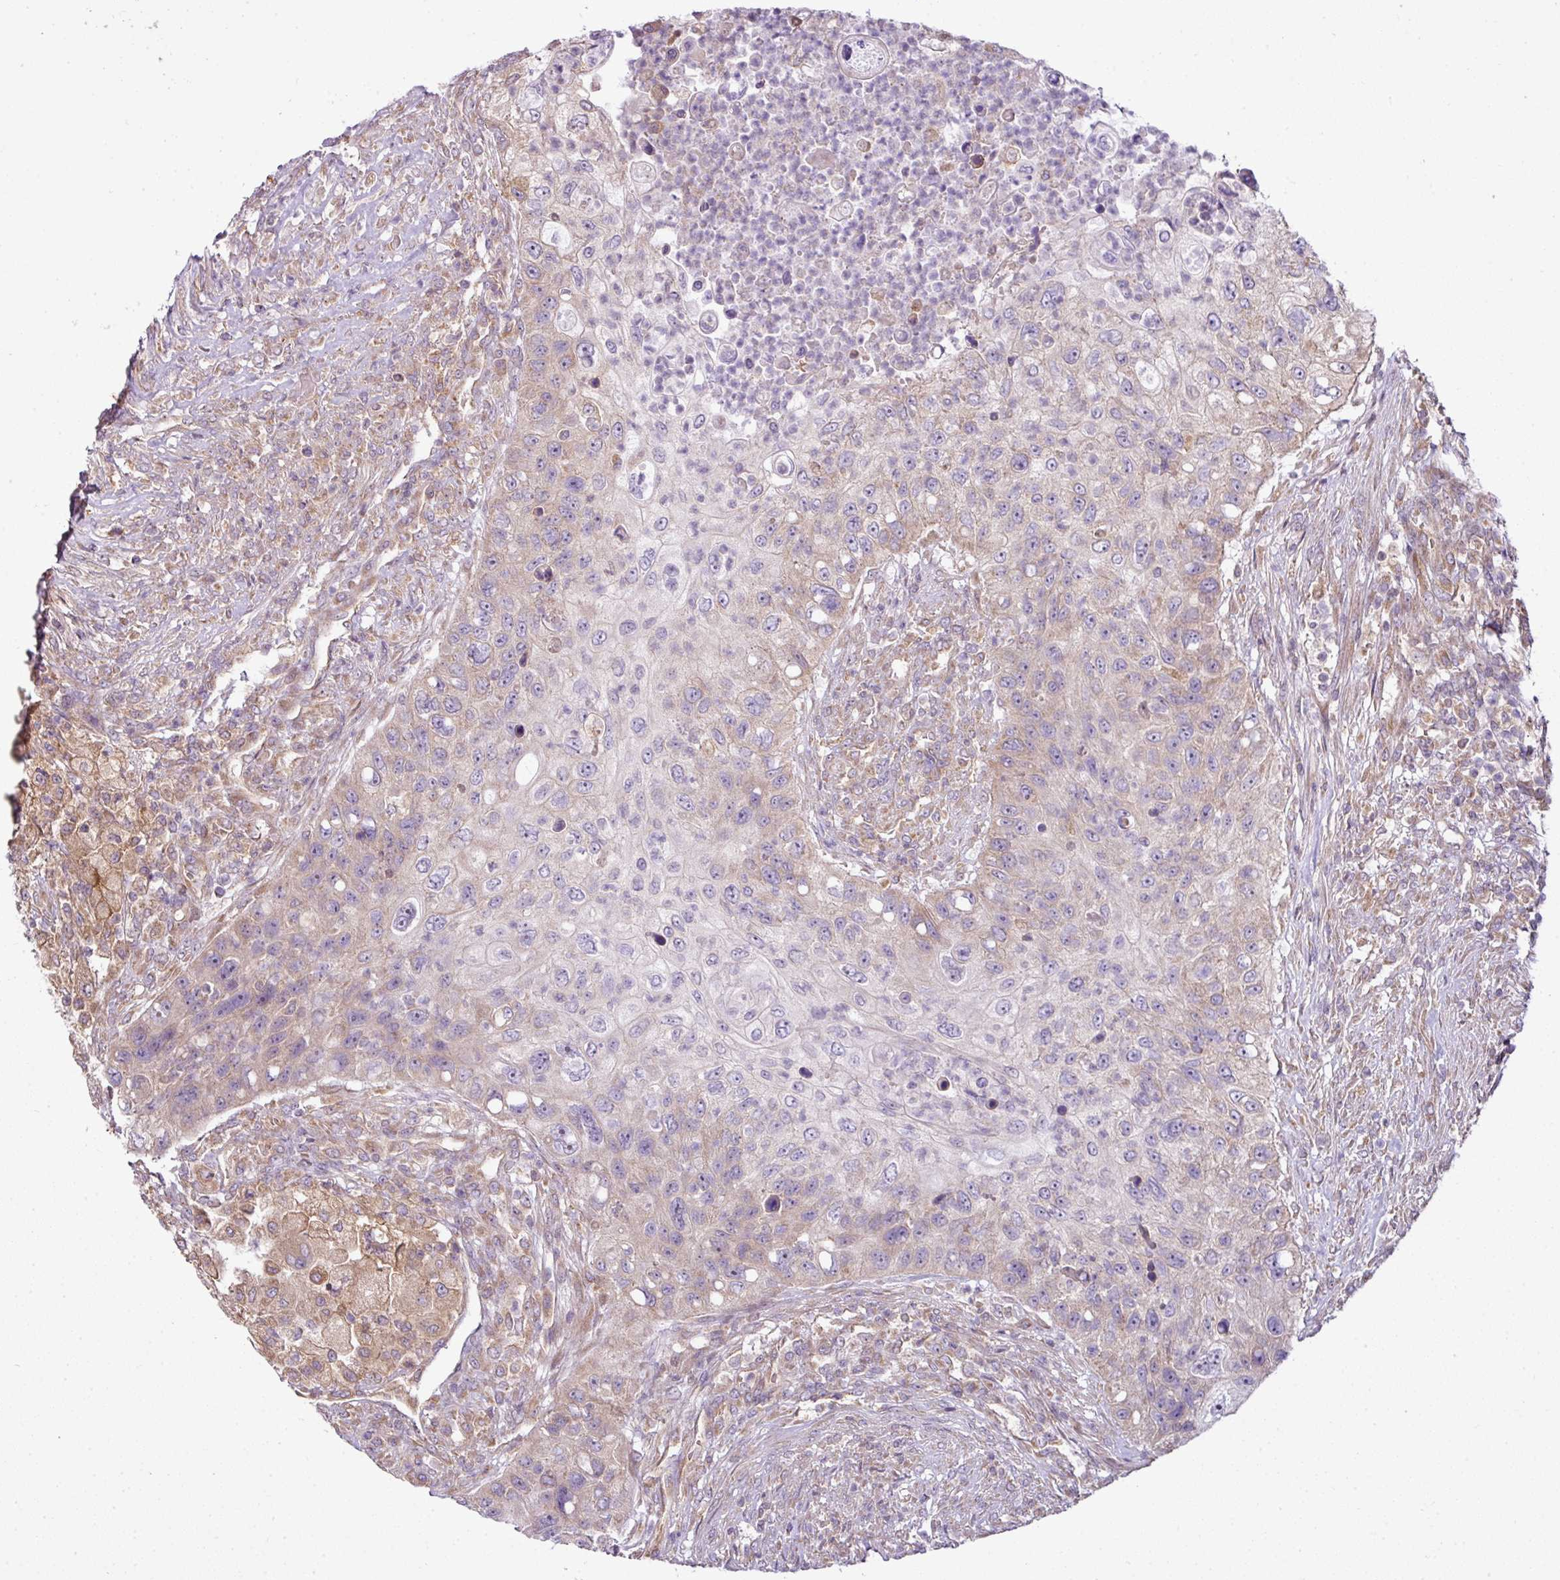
{"staining": {"intensity": "weak", "quantity": "<25%", "location": "cytoplasmic/membranous"}, "tissue": "urothelial cancer", "cell_type": "Tumor cells", "image_type": "cancer", "snomed": [{"axis": "morphology", "description": "Urothelial carcinoma, High grade"}, {"axis": "topography", "description": "Urinary bladder"}], "caption": "High power microscopy histopathology image of an IHC micrograph of urothelial carcinoma (high-grade), revealing no significant positivity in tumor cells.", "gene": "COX18", "patient": {"sex": "female", "age": 60}}